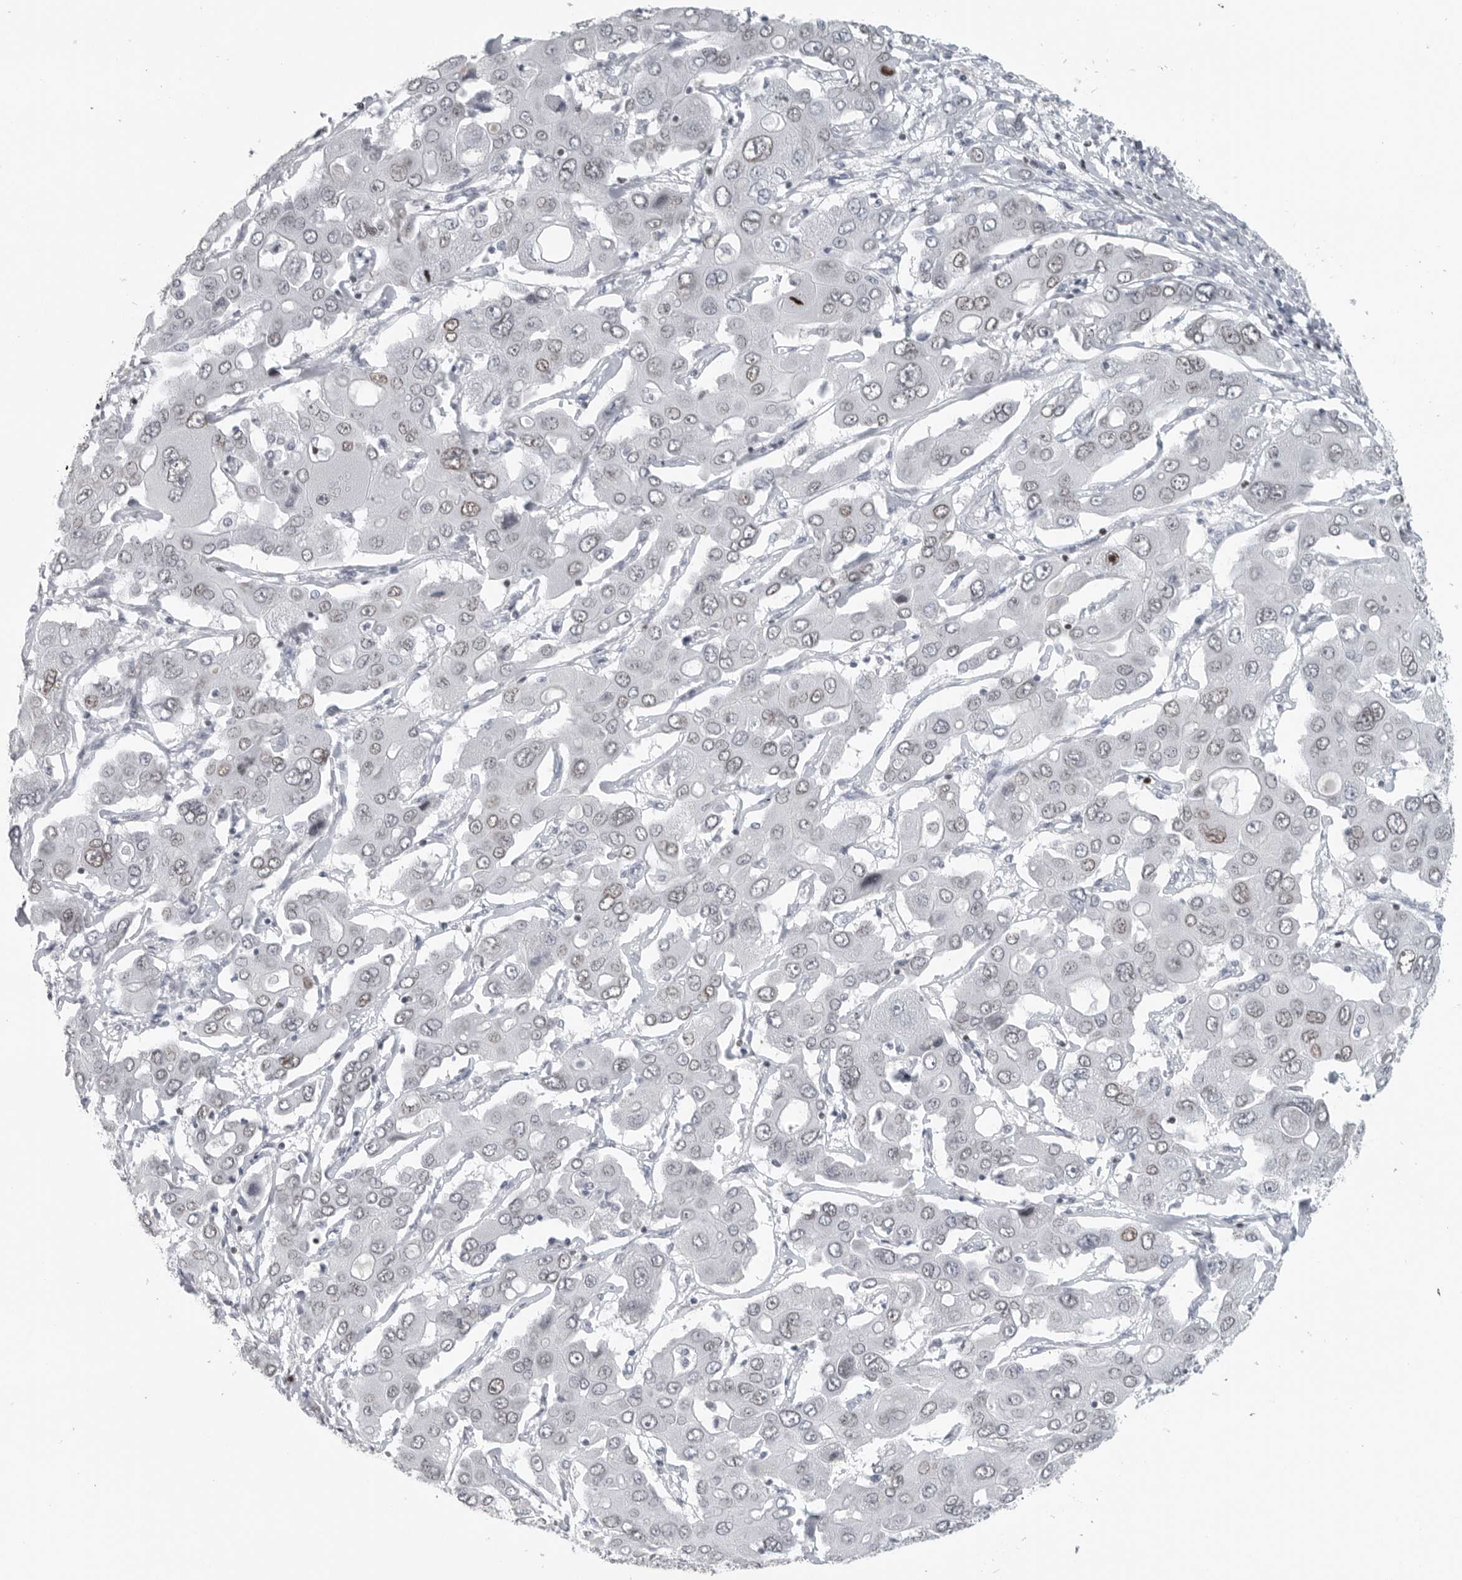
{"staining": {"intensity": "weak", "quantity": ">75%", "location": "nuclear"}, "tissue": "liver cancer", "cell_type": "Tumor cells", "image_type": "cancer", "snomed": [{"axis": "morphology", "description": "Cholangiocarcinoma"}, {"axis": "topography", "description": "Liver"}], "caption": "An image of liver cancer stained for a protein displays weak nuclear brown staining in tumor cells.", "gene": "SATB2", "patient": {"sex": "male", "age": 67}}